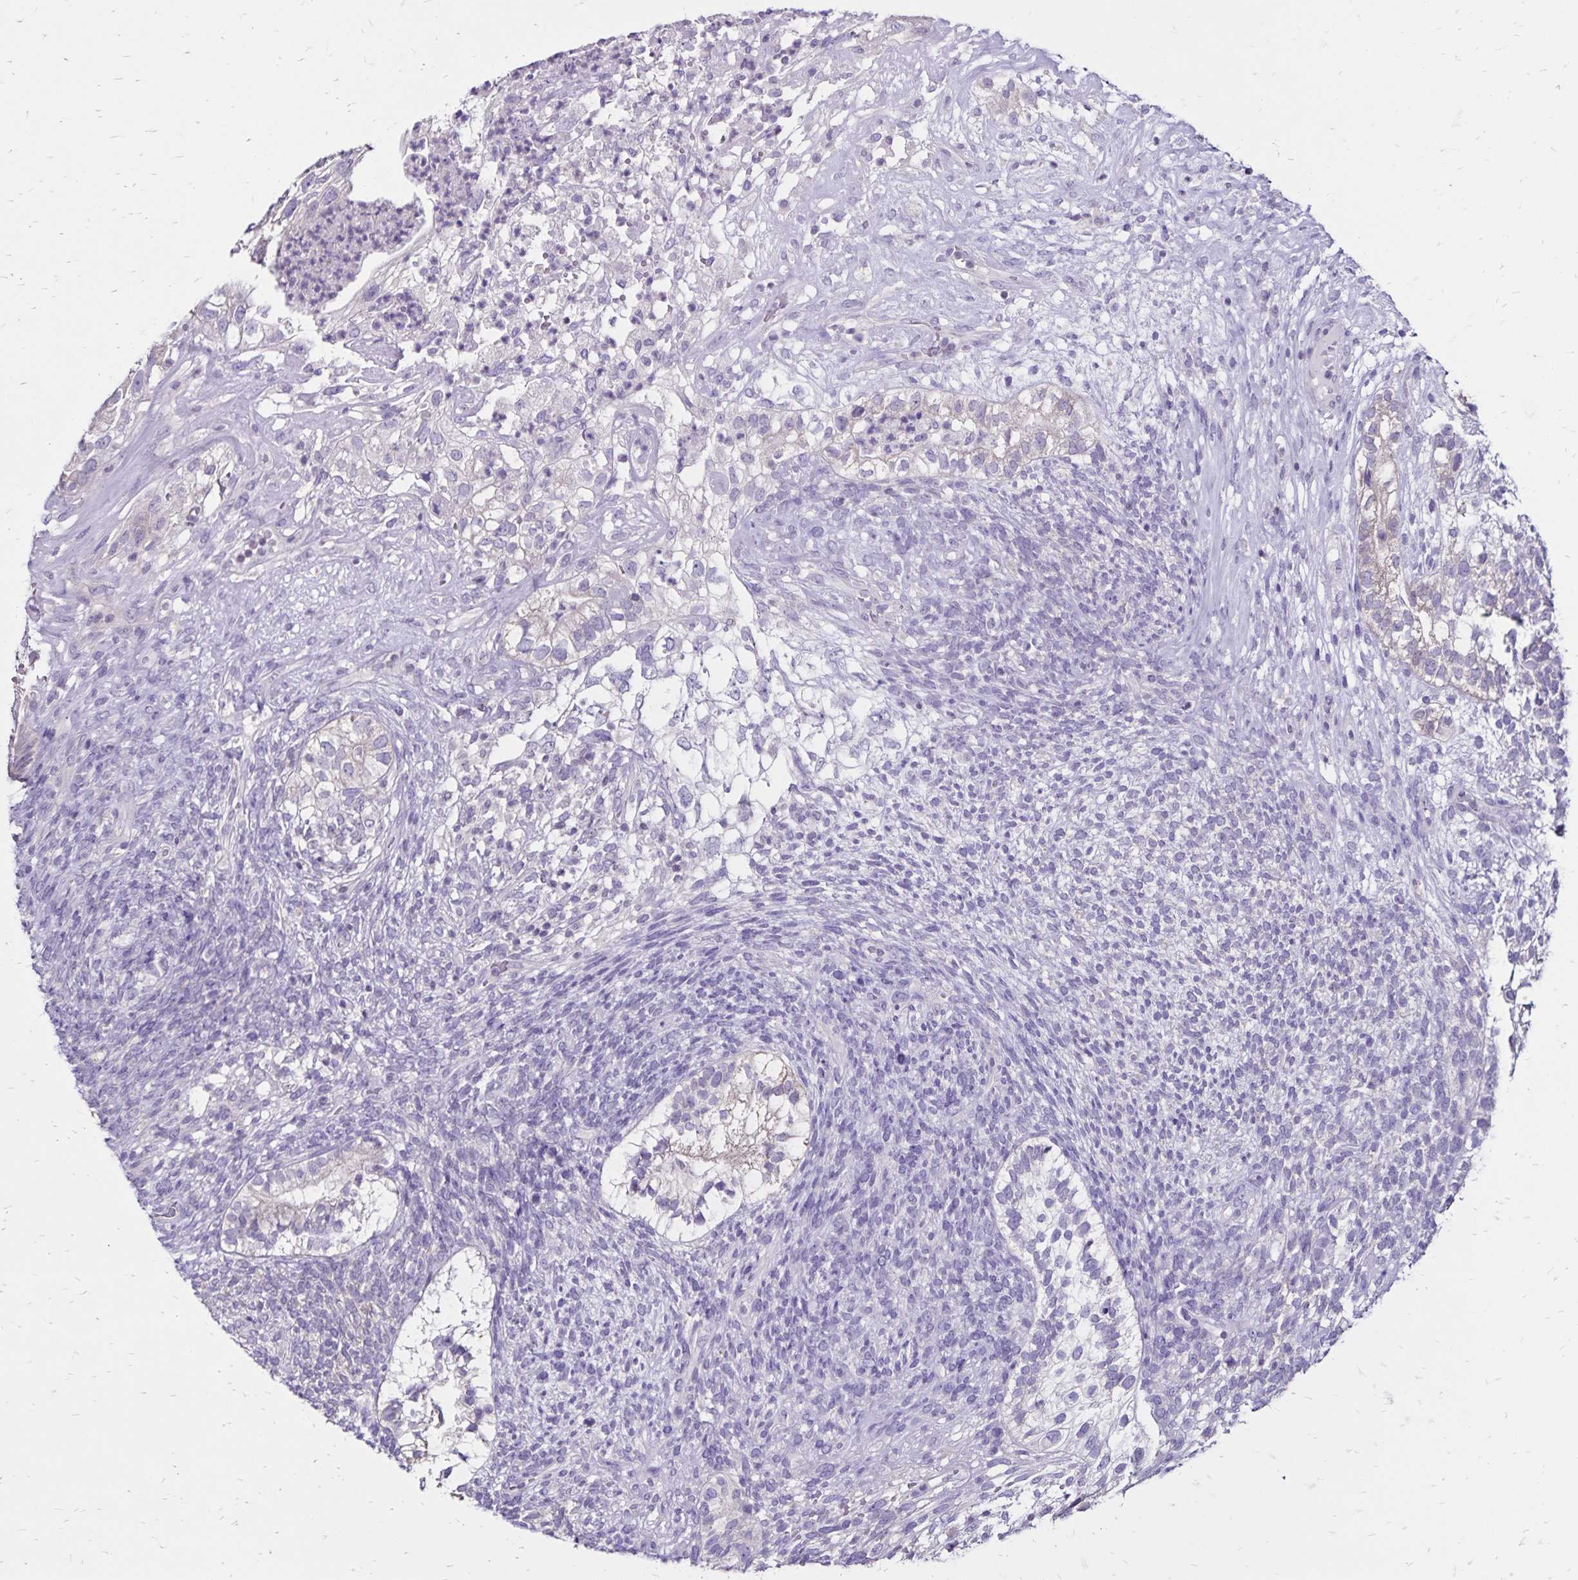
{"staining": {"intensity": "negative", "quantity": "none", "location": "none"}, "tissue": "testis cancer", "cell_type": "Tumor cells", "image_type": "cancer", "snomed": [{"axis": "morphology", "description": "Seminoma, NOS"}, {"axis": "morphology", "description": "Carcinoma, Embryonal, NOS"}, {"axis": "topography", "description": "Testis"}], "caption": "Tumor cells show no significant staining in testis cancer (seminoma).", "gene": "SH3GL3", "patient": {"sex": "male", "age": 41}}